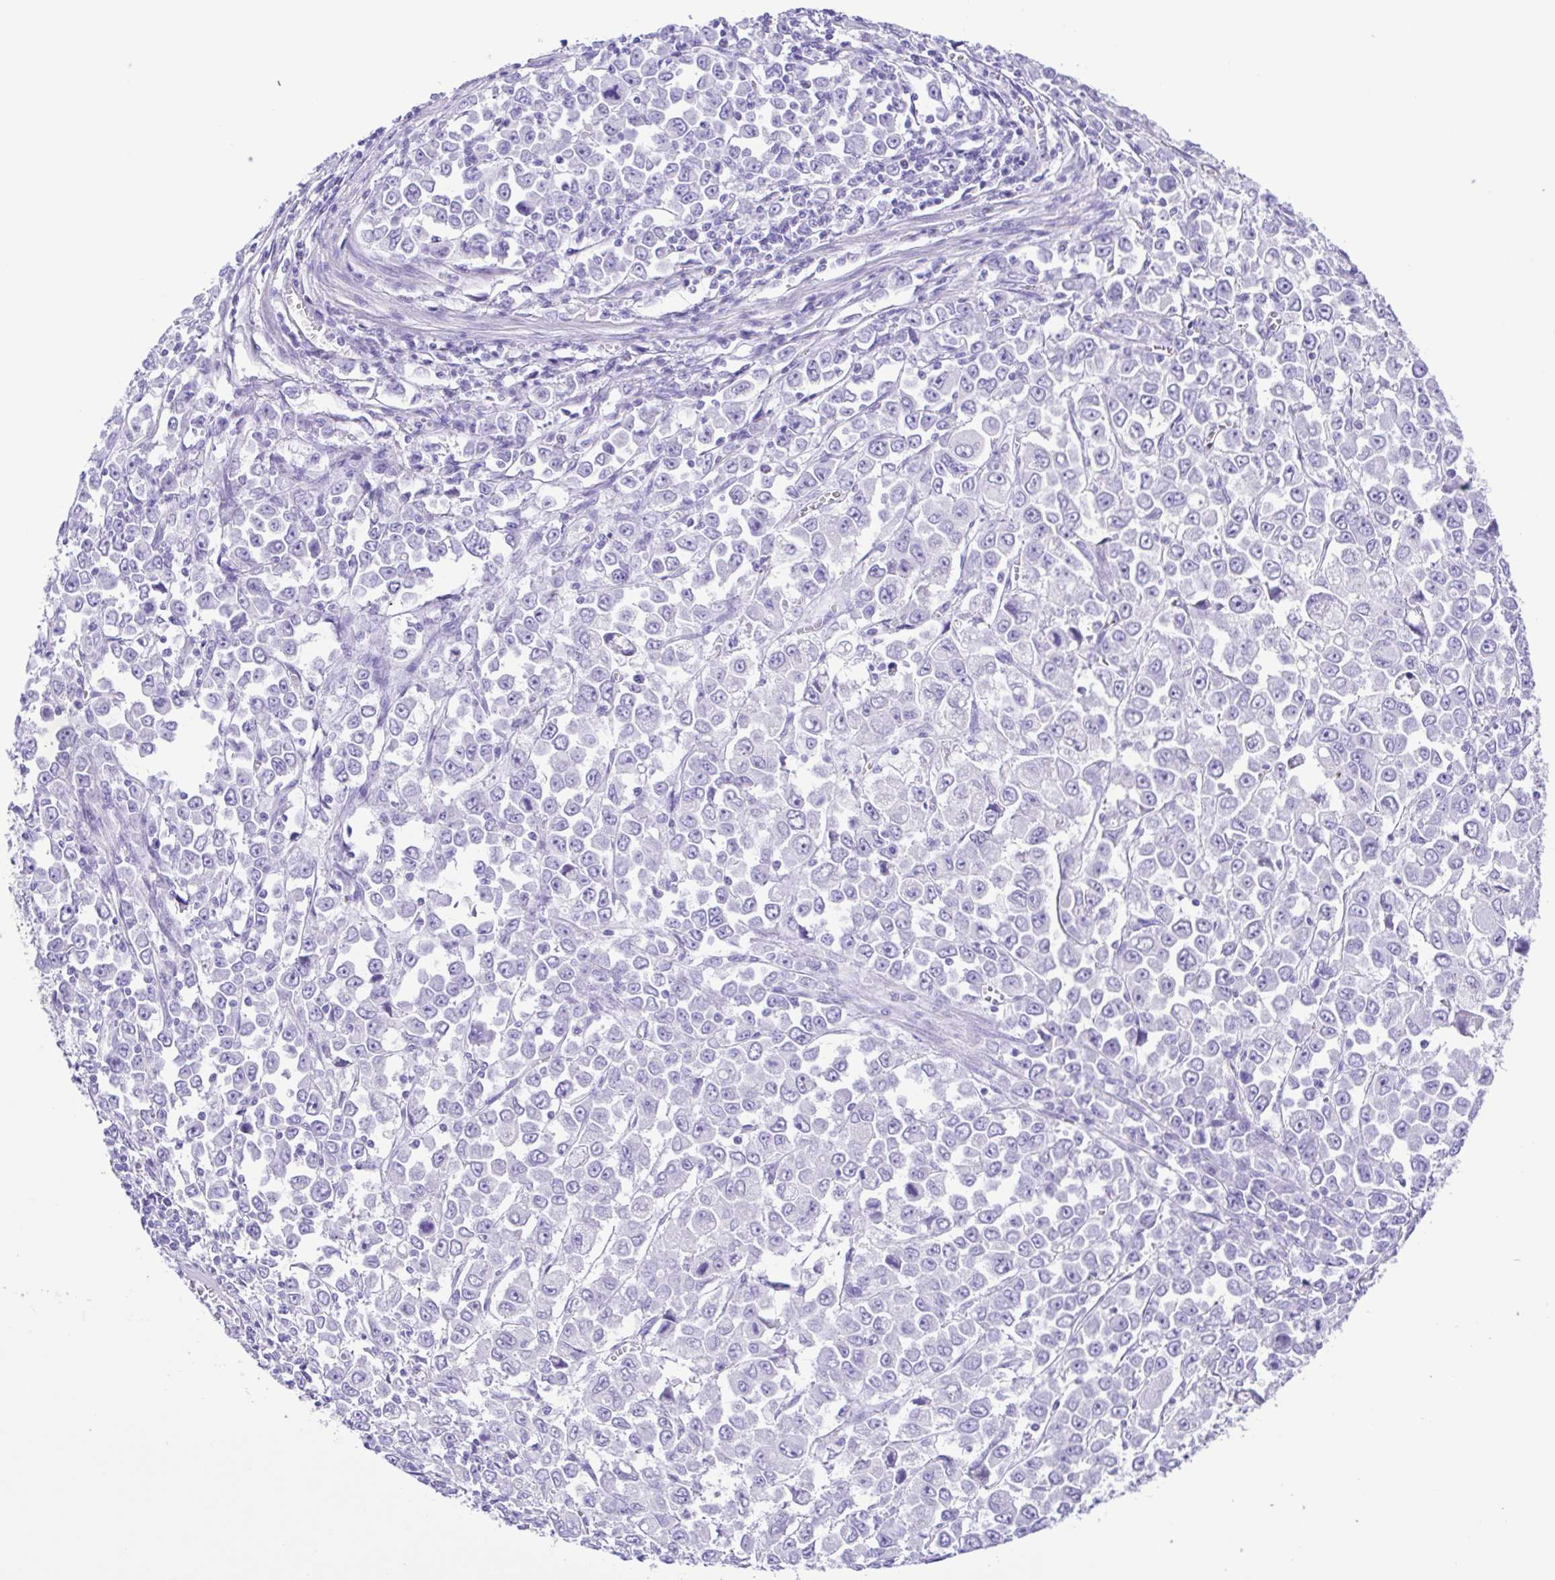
{"staining": {"intensity": "negative", "quantity": "none", "location": "none"}, "tissue": "stomach cancer", "cell_type": "Tumor cells", "image_type": "cancer", "snomed": [{"axis": "morphology", "description": "Adenocarcinoma, NOS"}, {"axis": "topography", "description": "Stomach, upper"}], "caption": "Tumor cells are negative for brown protein staining in stomach cancer (adenocarcinoma).", "gene": "ERP27", "patient": {"sex": "male", "age": 70}}